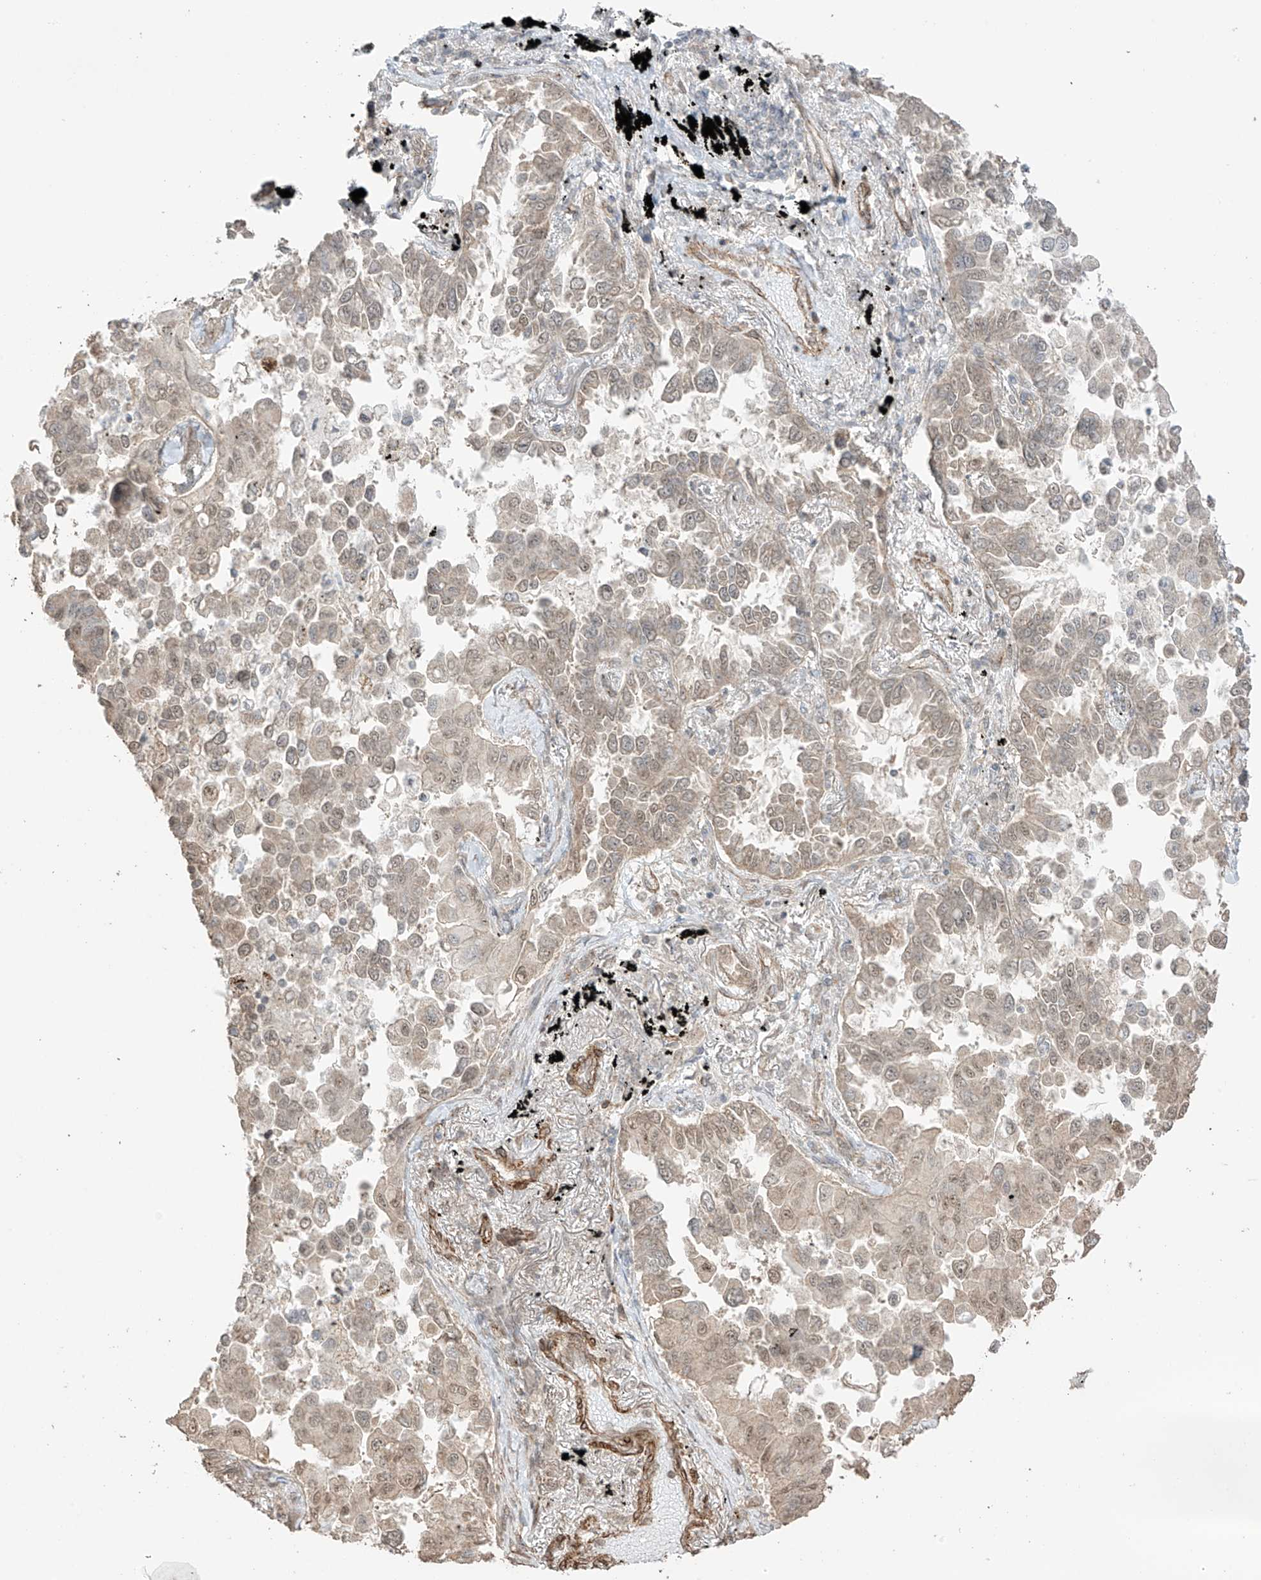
{"staining": {"intensity": "moderate", "quantity": ">75%", "location": "cytoplasmic/membranous,nuclear"}, "tissue": "lung cancer", "cell_type": "Tumor cells", "image_type": "cancer", "snomed": [{"axis": "morphology", "description": "Adenocarcinoma, NOS"}, {"axis": "topography", "description": "Lung"}], "caption": "Protein analysis of lung adenocarcinoma tissue reveals moderate cytoplasmic/membranous and nuclear positivity in about >75% of tumor cells.", "gene": "TTLL5", "patient": {"sex": "female", "age": 67}}